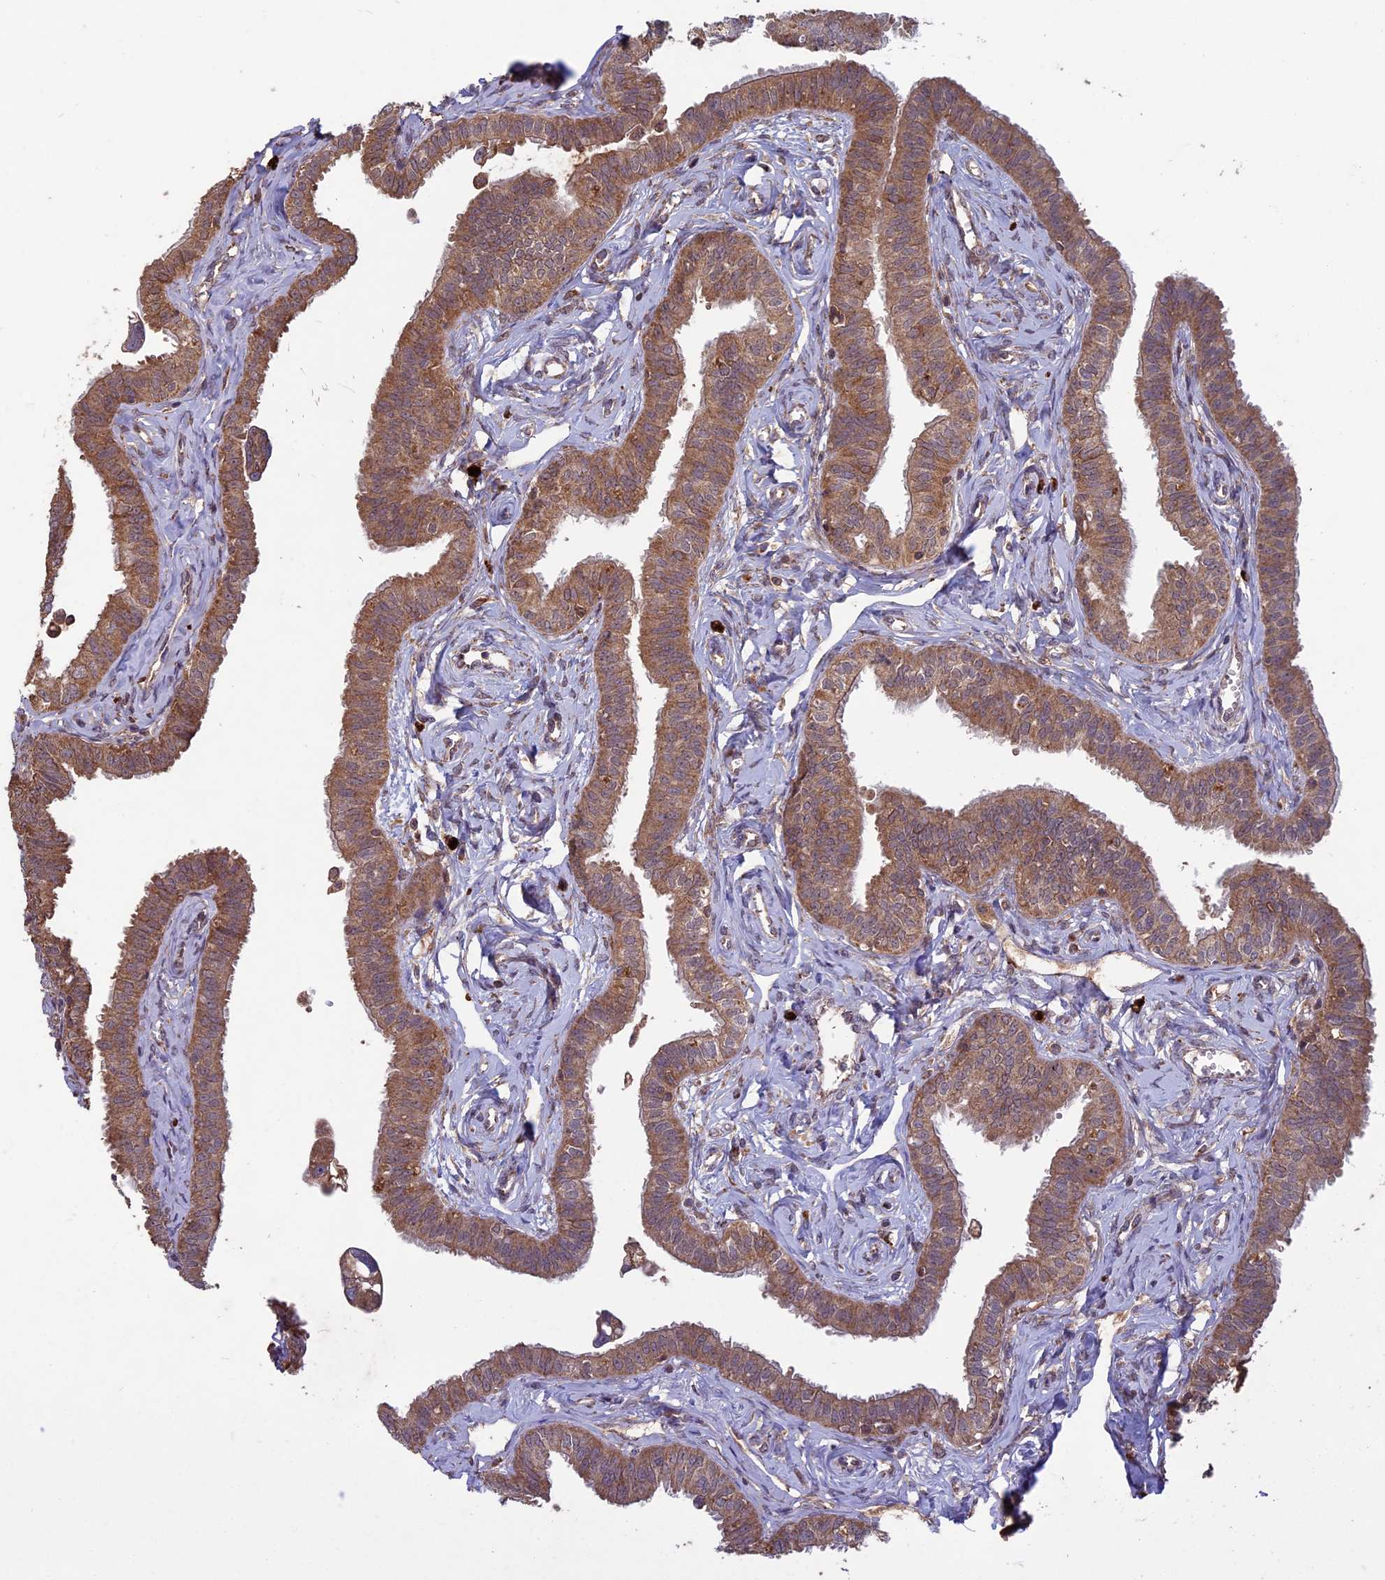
{"staining": {"intensity": "moderate", "quantity": ">75%", "location": "cytoplasmic/membranous"}, "tissue": "fallopian tube", "cell_type": "Glandular cells", "image_type": "normal", "snomed": [{"axis": "morphology", "description": "Normal tissue, NOS"}, {"axis": "morphology", "description": "Carcinoma, NOS"}, {"axis": "topography", "description": "Fallopian tube"}, {"axis": "topography", "description": "Ovary"}], "caption": "Moderate cytoplasmic/membranous expression for a protein is seen in approximately >75% of glandular cells of normal fallopian tube using immunohistochemistry (IHC).", "gene": "RCCD1", "patient": {"sex": "female", "age": 59}}